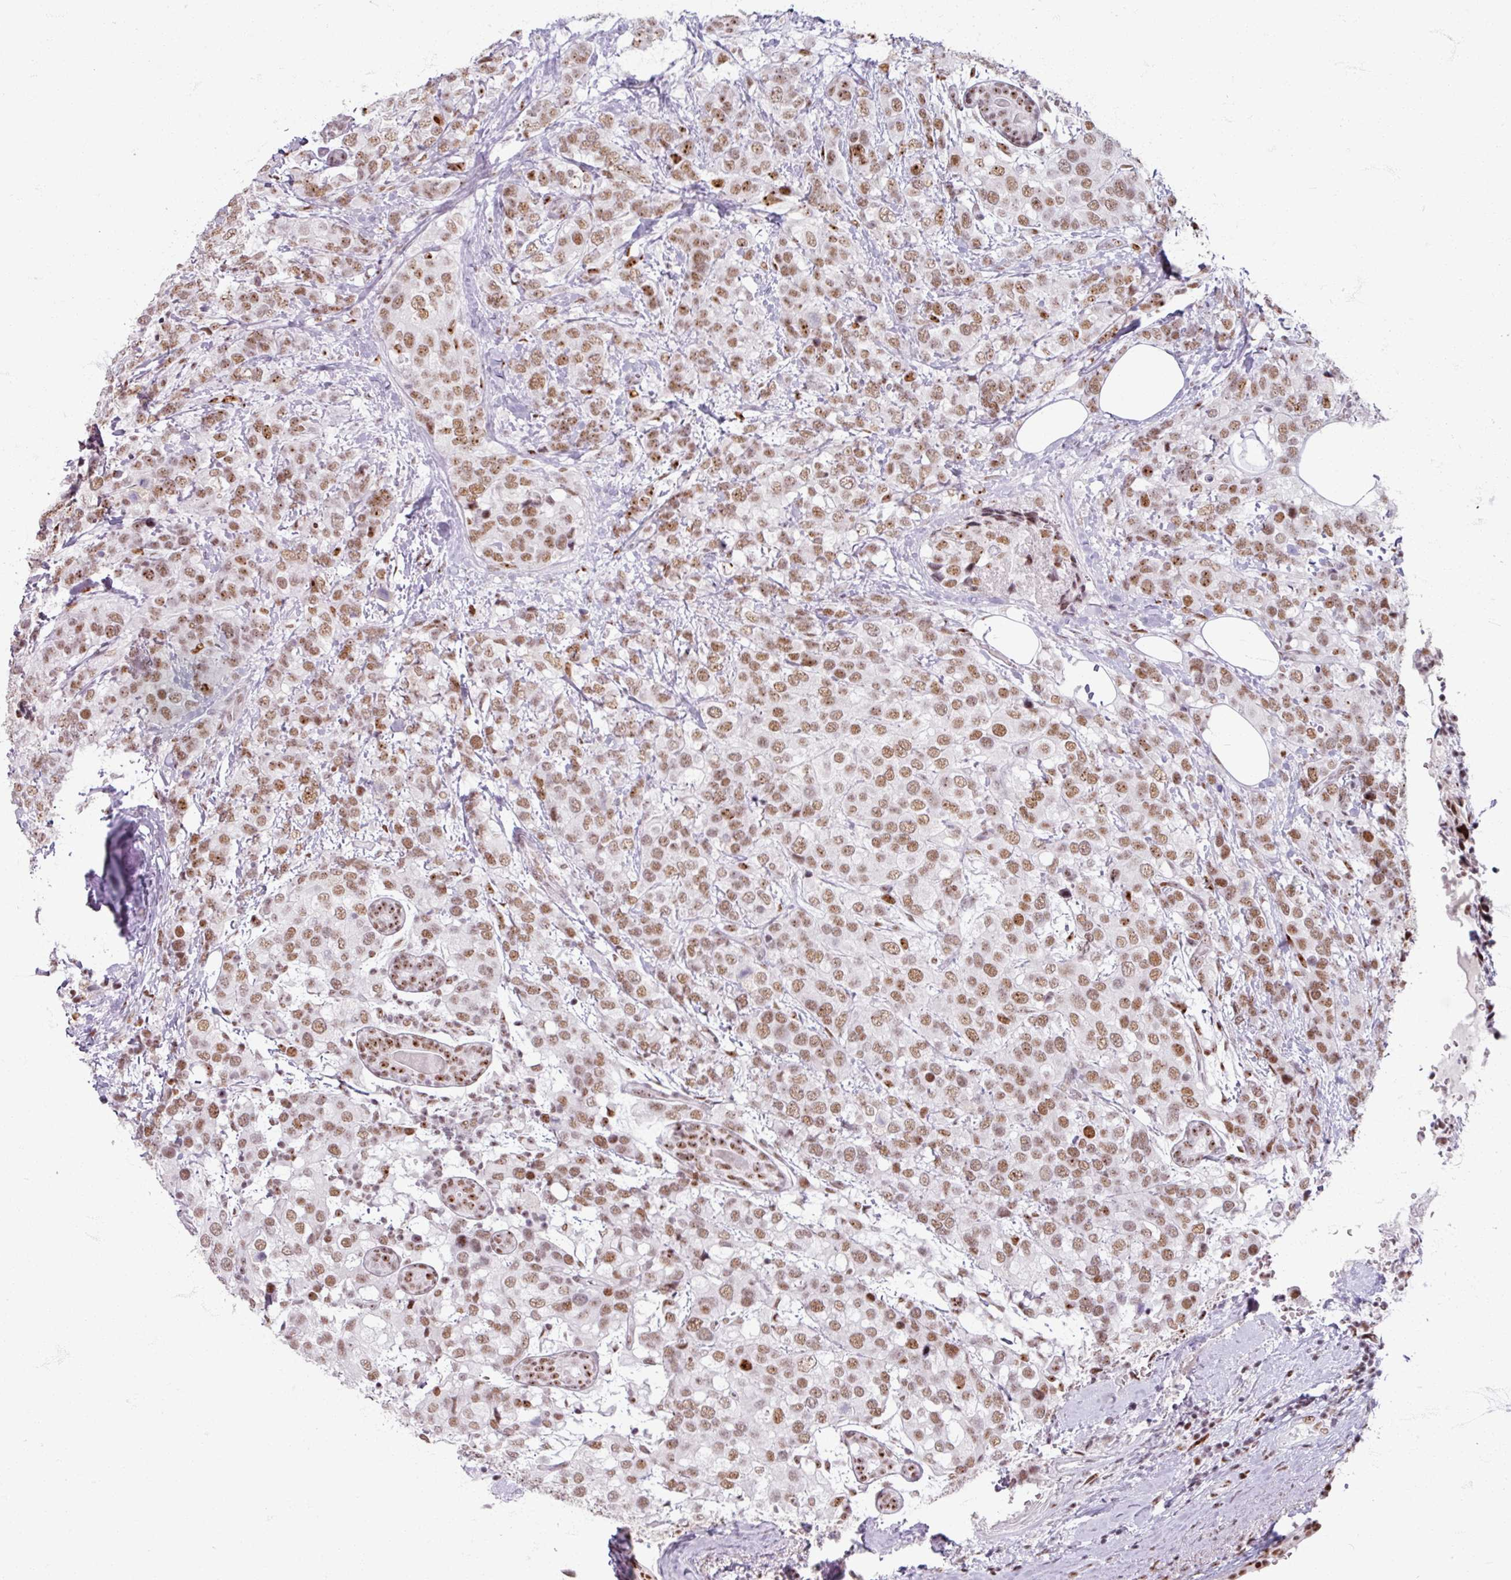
{"staining": {"intensity": "moderate", "quantity": ">75%", "location": "nuclear"}, "tissue": "breast cancer", "cell_type": "Tumor cells", "image_type": "cancer", "snomed": [{"axis": "morphology", "description": "Lobular carcinoma"}, {"axis": "topography", "description": "Breast"}], "caption": "A medium amount of moderate nuclear staining is identified in about >75% of tumor cells in breast cancer (lobular carcinoma) tissue. The protein of interest is stained brown, and the nuclei are stained in blue (DAB (3,3'-diaminobenzidine) IHC with brightfield microscopy, high magnification).", "gene": "ADAR", "patient": {"sex": "female", "age": 59}}